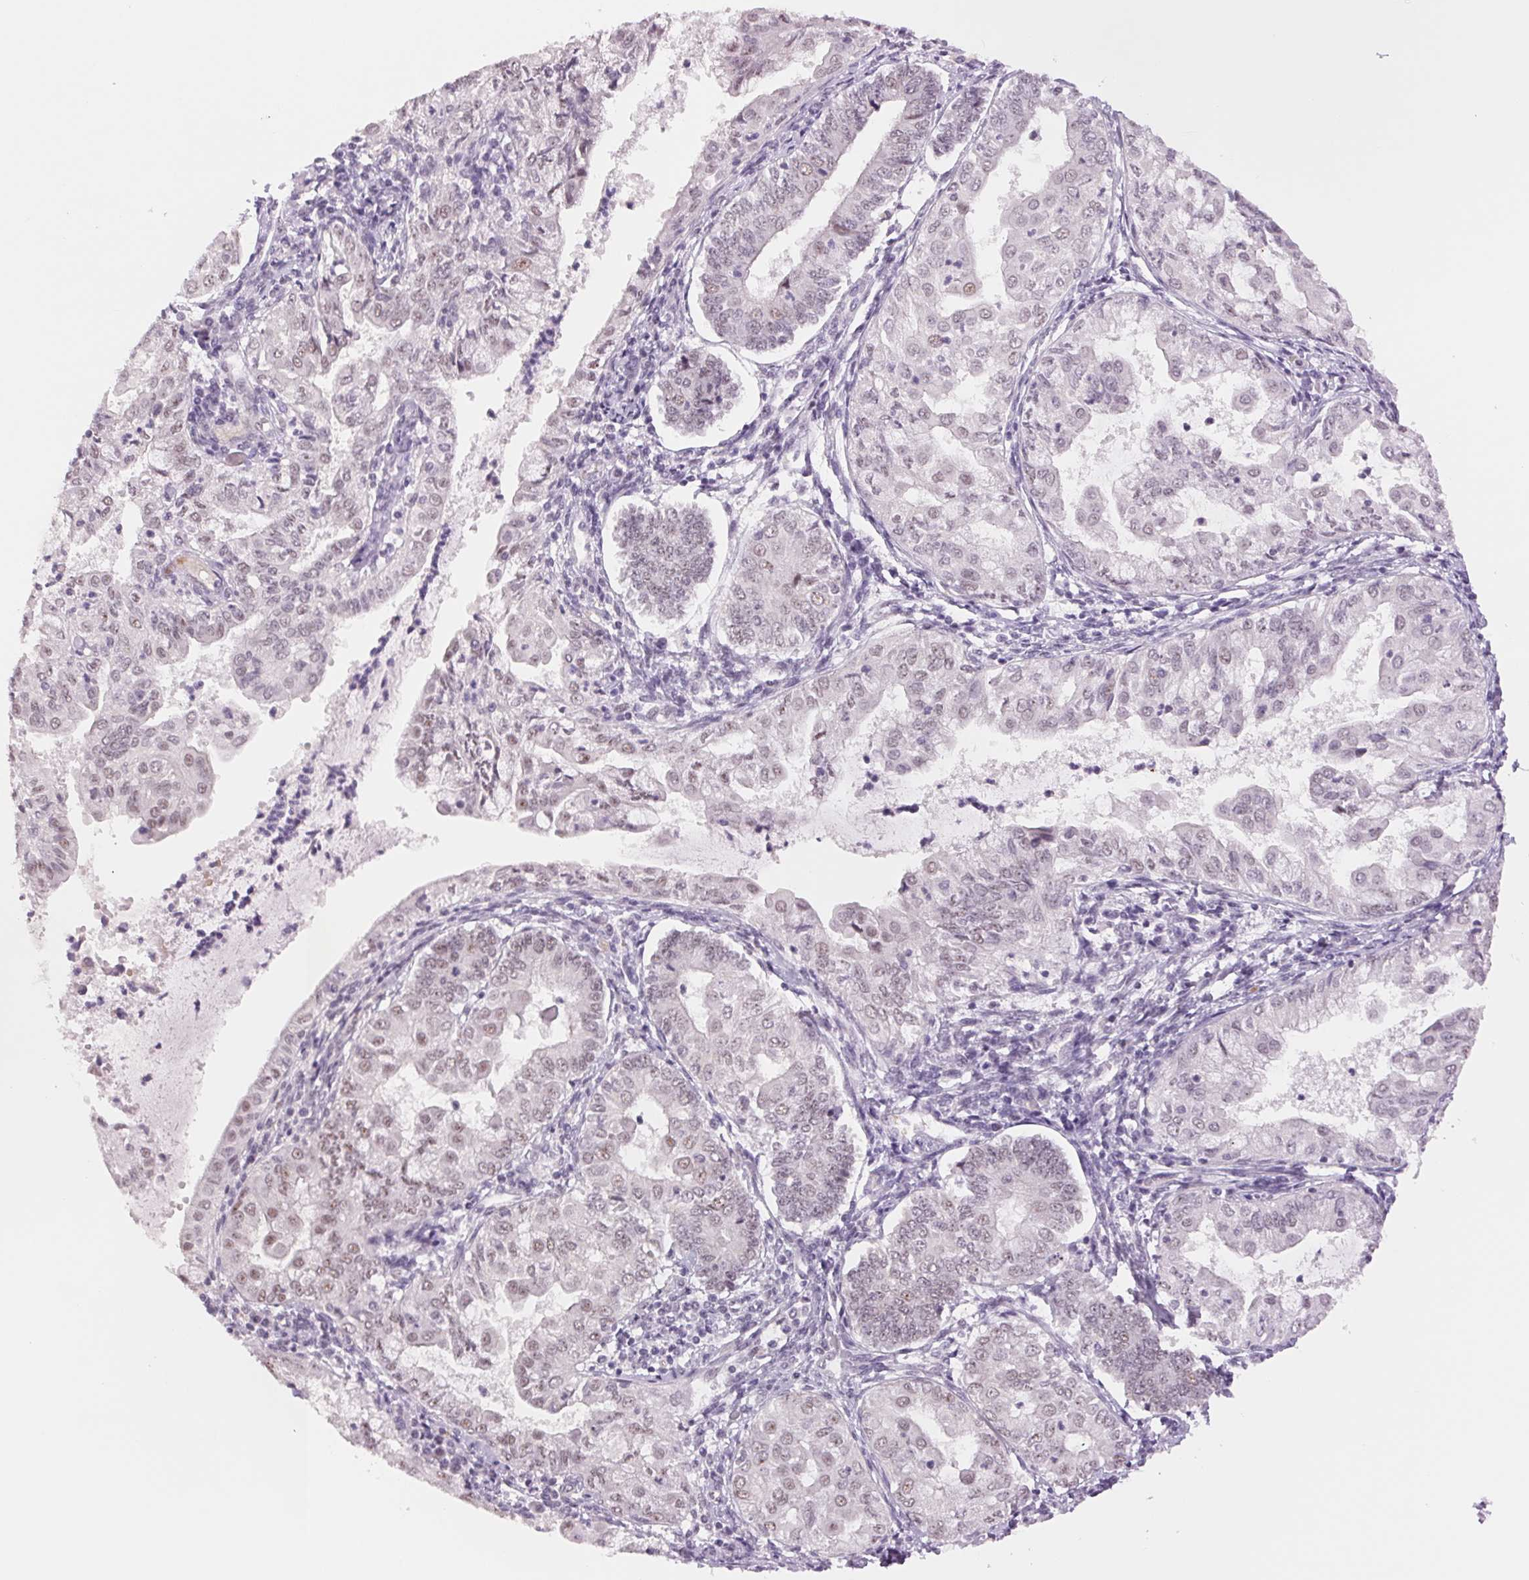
{"staining": {"intensity": "weak", "quantity": "25%-75%", "location": "nuclear"}, "tissue": "endometrial cancer", "cell_type": "Tumor cells", "image_type": "cancer", "snomed": [{"axis": "morphology", "description": "Adenocarcinoma, NOS"}, {"axis": "topography", "description": "Endometrium"}], "caption": "Weak nuclear staining is seen in about 25%-75% of tumor cells in endometrial cancer (adenocarcinoma). The staining was performed using DAB (3,3'-diaminobenzidine), with brown indicating positive protein expression. Nuclei are stained blue with hematoxylin.", "gene": "ZC3H14", "patient": {"sex": "female", "age": 68}}